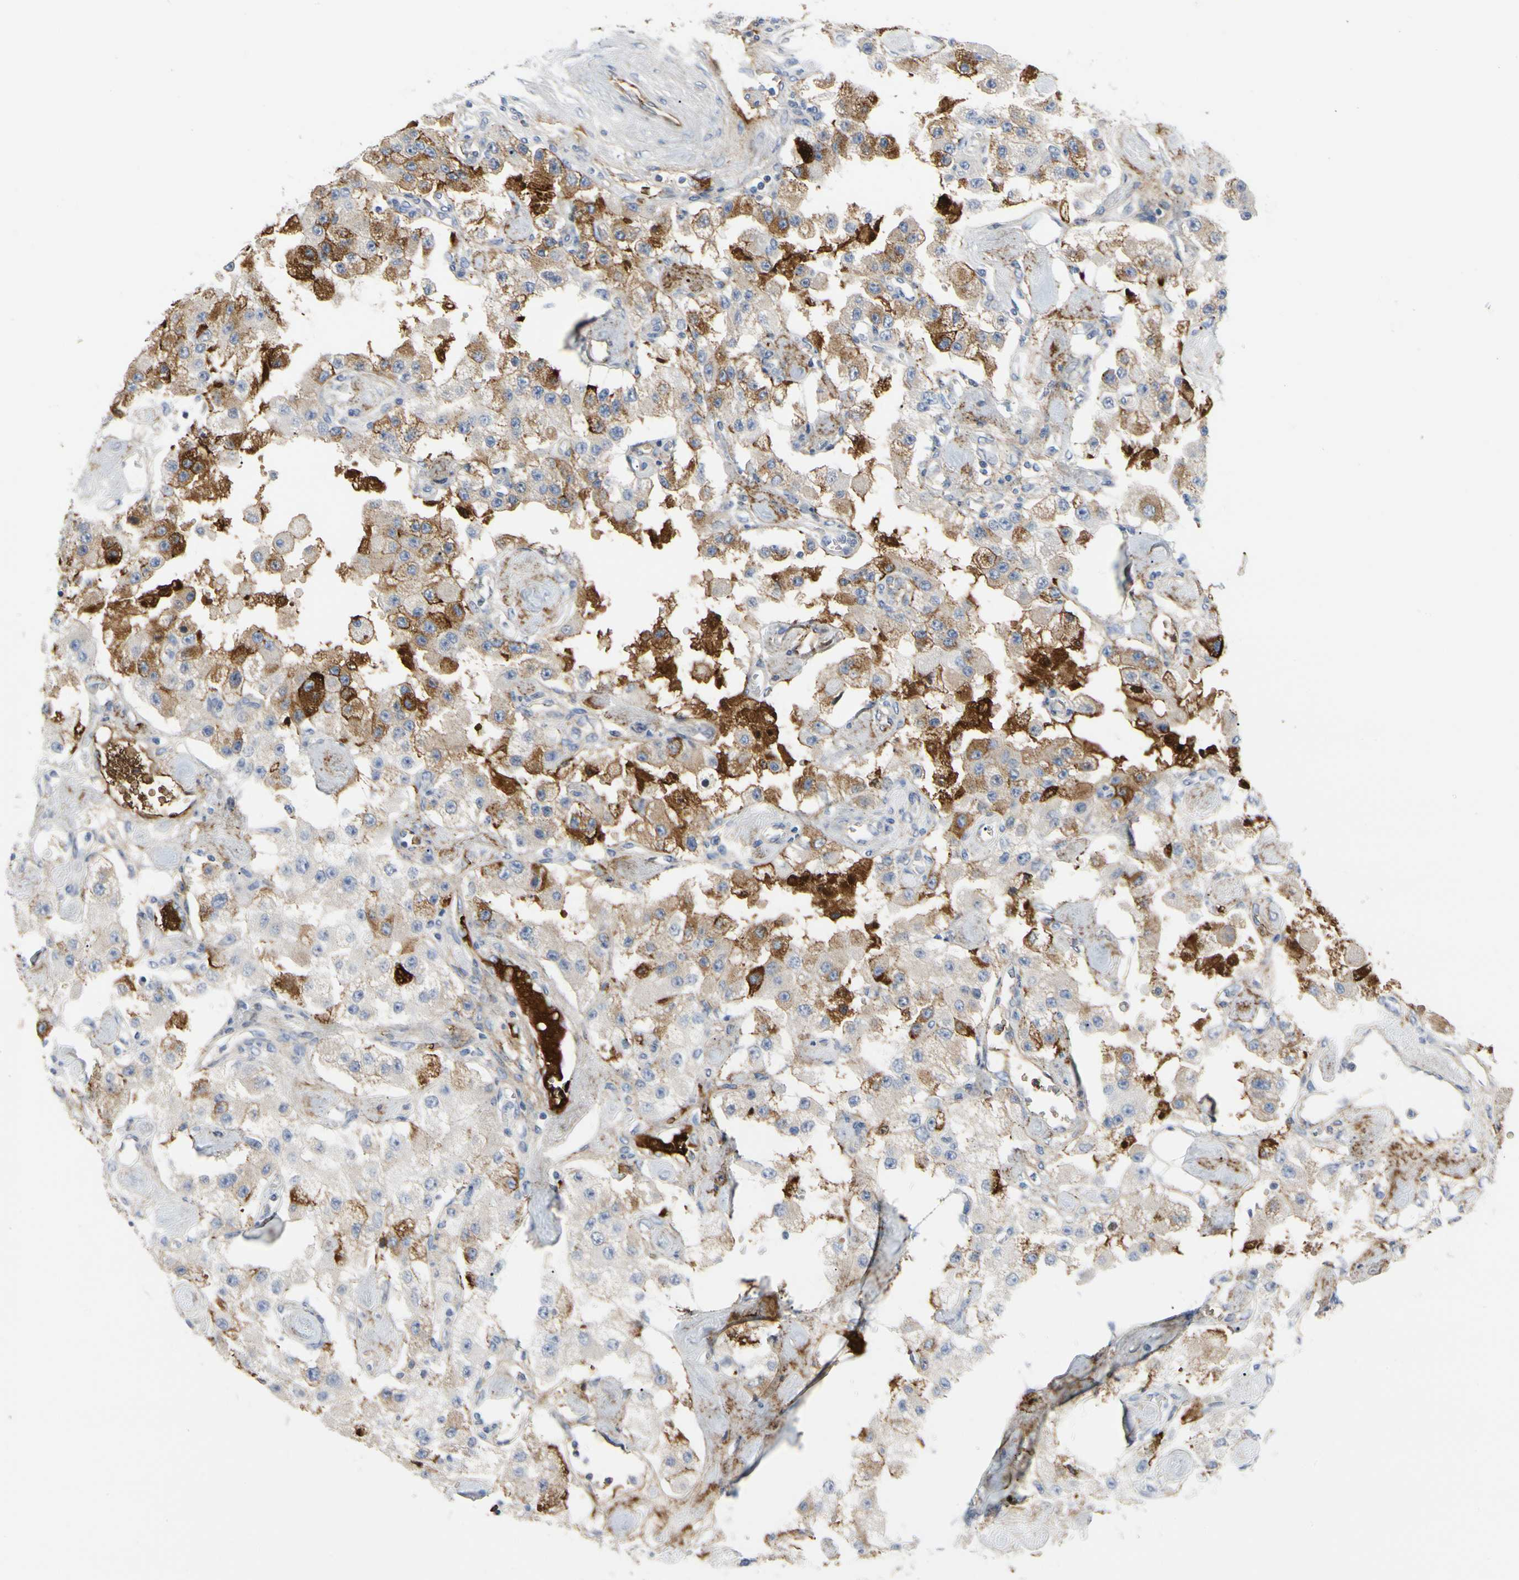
{"staining": {"intensity": "moderate", "quantity": "25%-75%", "location": "cytoplasmic/membranous"}, "tissue": "carcinoid", "cell_type": "Tumor cells", "image_type": "cancer", "snomed": [{"axis": "morphology", "description": "Carcinoid, malignant, NOS"}, {"axis": "topography", "description": "Pancreas"}], "caption": "DAB (3,3'-diaminobenzidine) immunohistochemical staining of carcinoid exhibits moderate cytoplasmic/membranous protein expression in approximately 25%-75% of tumor cells.", "gene": "FGB", "patient": {"sex": "male", "age": 41}}